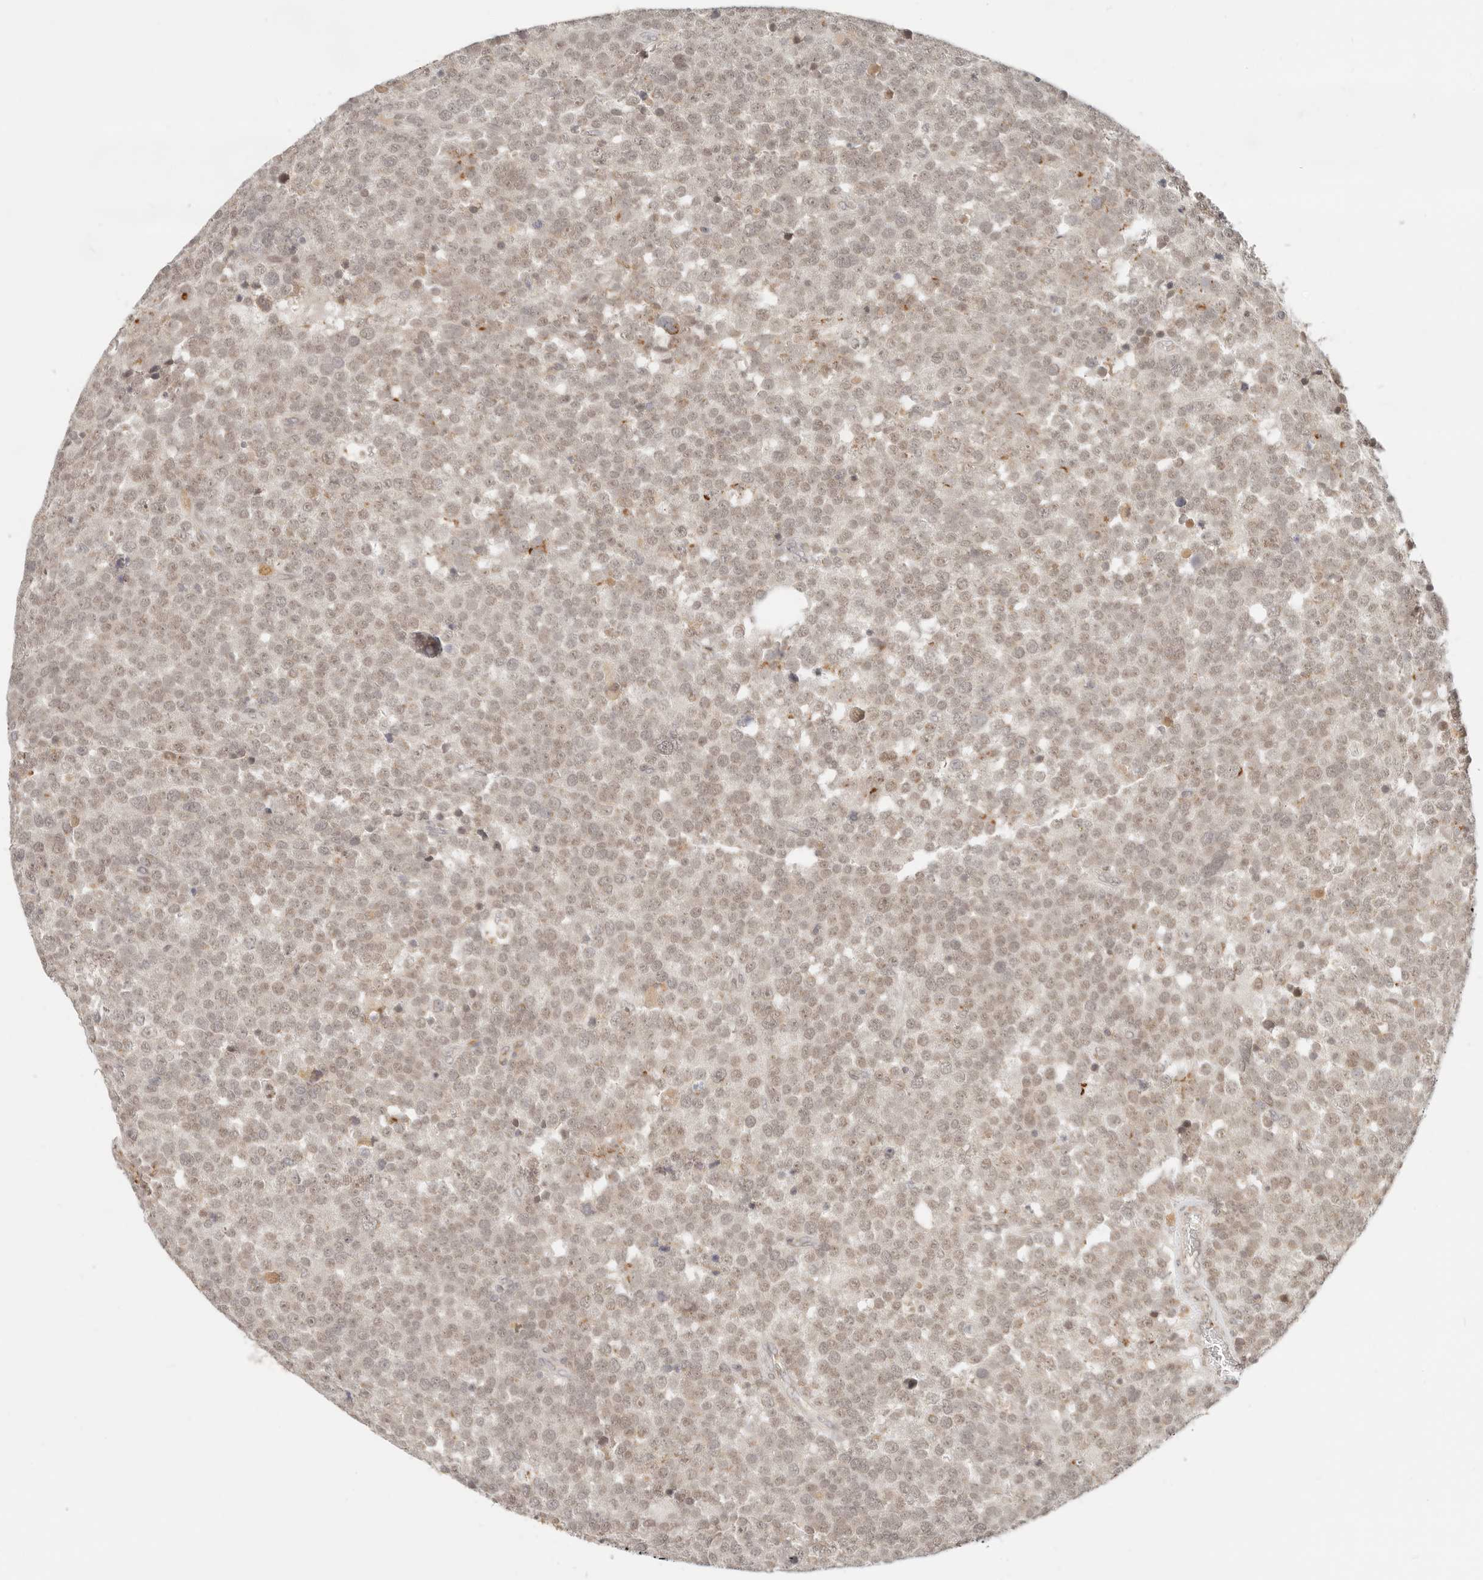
{"staining": {"intensity": "weak", "quantity": ">75%", "location": "nuclear"}, "tissue": "testis cancer", "cell_type": "Tumor cells", "image_type": "cancer", "snomed": [{"axis": "morphology", "description": "Seminoma, NOS"}, {"axis": "topography", "description": "Testis"}], "caption": "Testis cancer (seminoma) tissue shows weak nuclear staining in about >75% of tumor cells, visualized by immunohistochemistry.", "gene": "INTS11", "patient": {"sex": "male", "age": 71}}